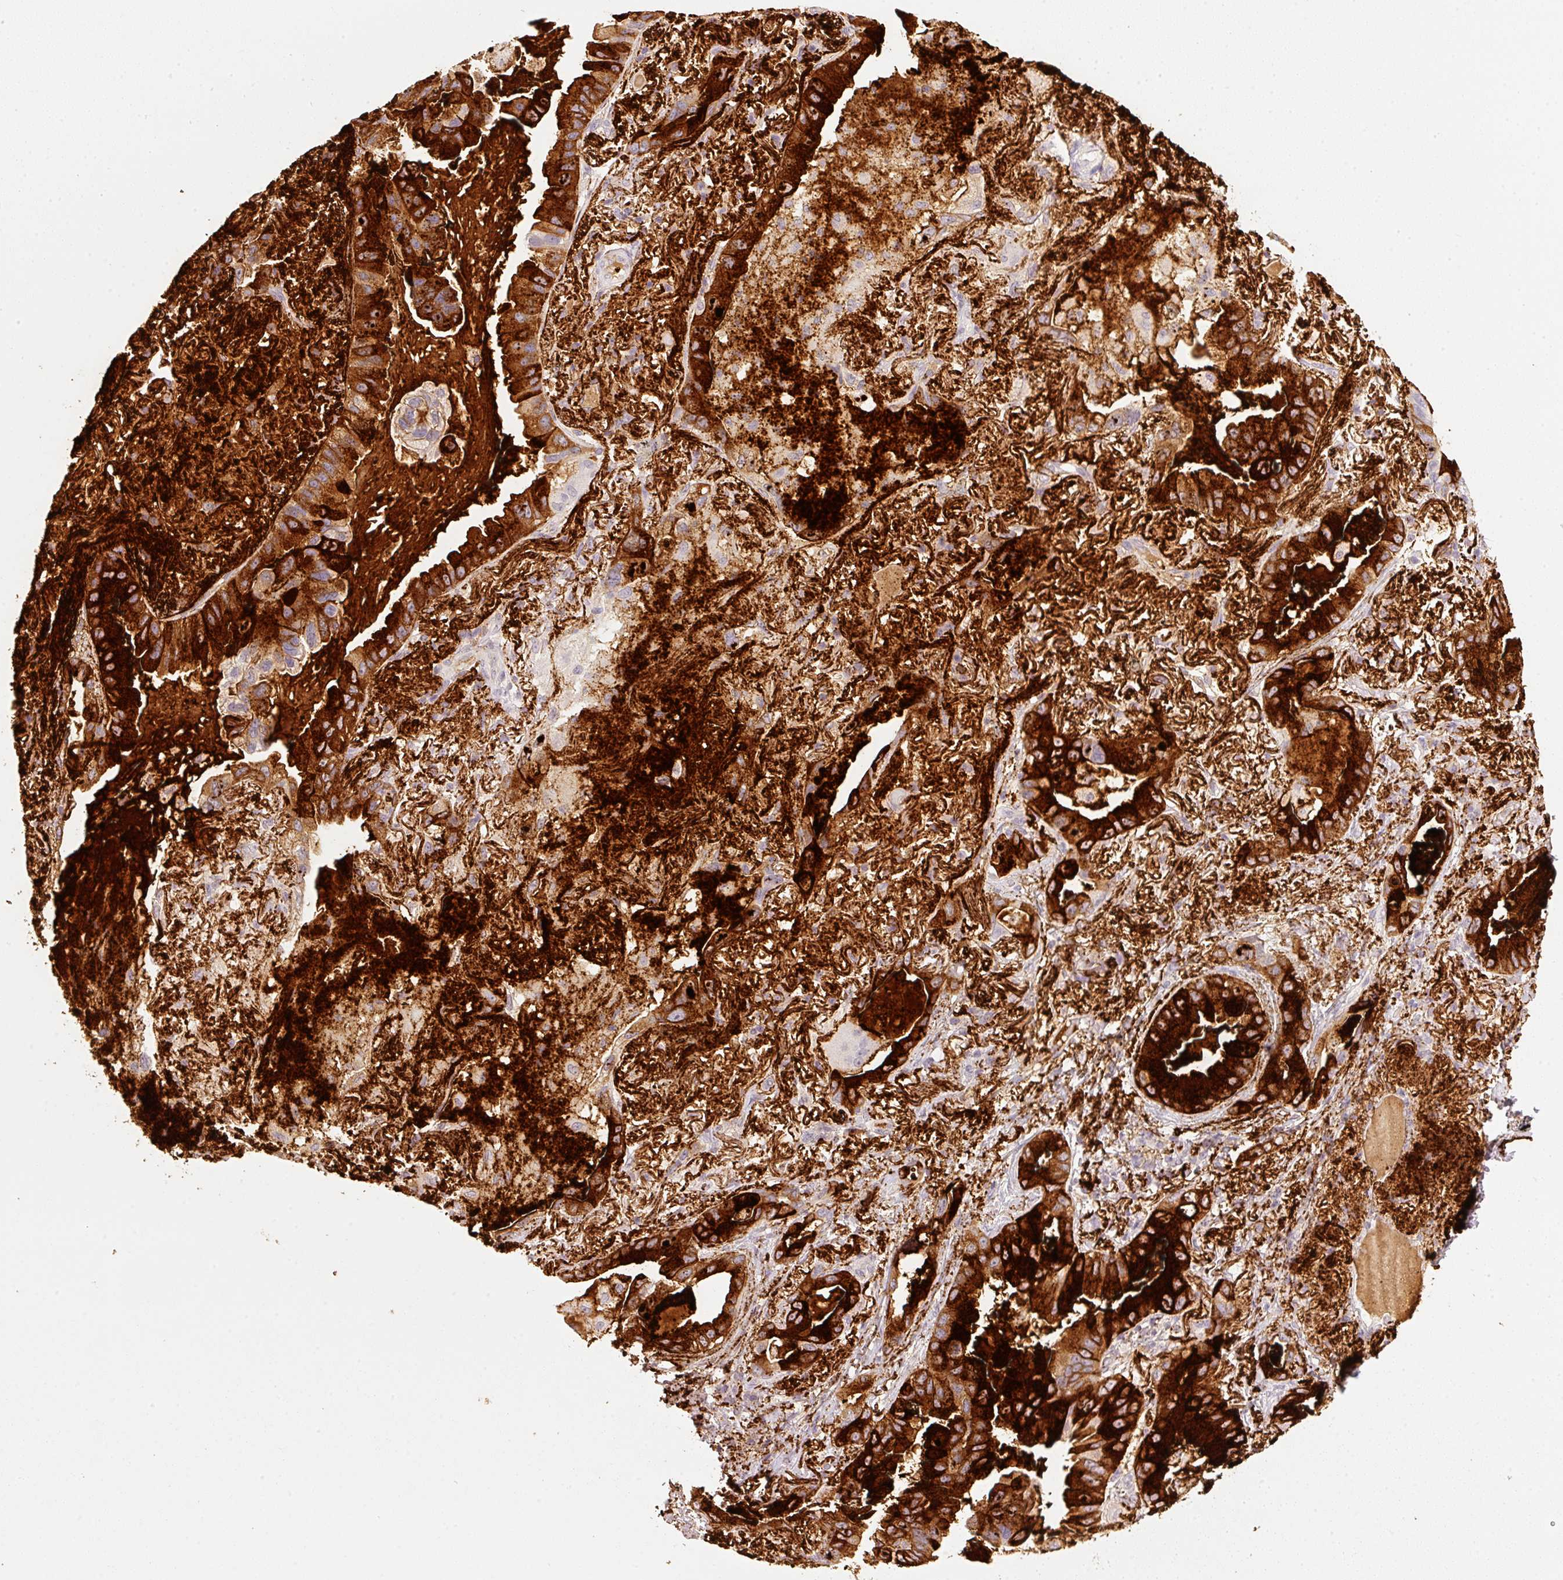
{"staining": {"intensity": "strong", "quantity": ">75%", "location": "cytoplasmic/membranous"}, "tissue": "lung cancer", "cell_type": "Tumor cells", "image_type": "cancer", "snomed": [{"axis": "morphology", "description": "Adenocarcinoma, NOS"}, {"axis": "topography", "description": "Lung"}], "caption": "Protein analysis of lung cancer tissue displays strong cytoplasmic/membranous staining in about >75% of tumor cells.", "gene": "STEAP1", "patient": {"sex": "female", "age": 69}}